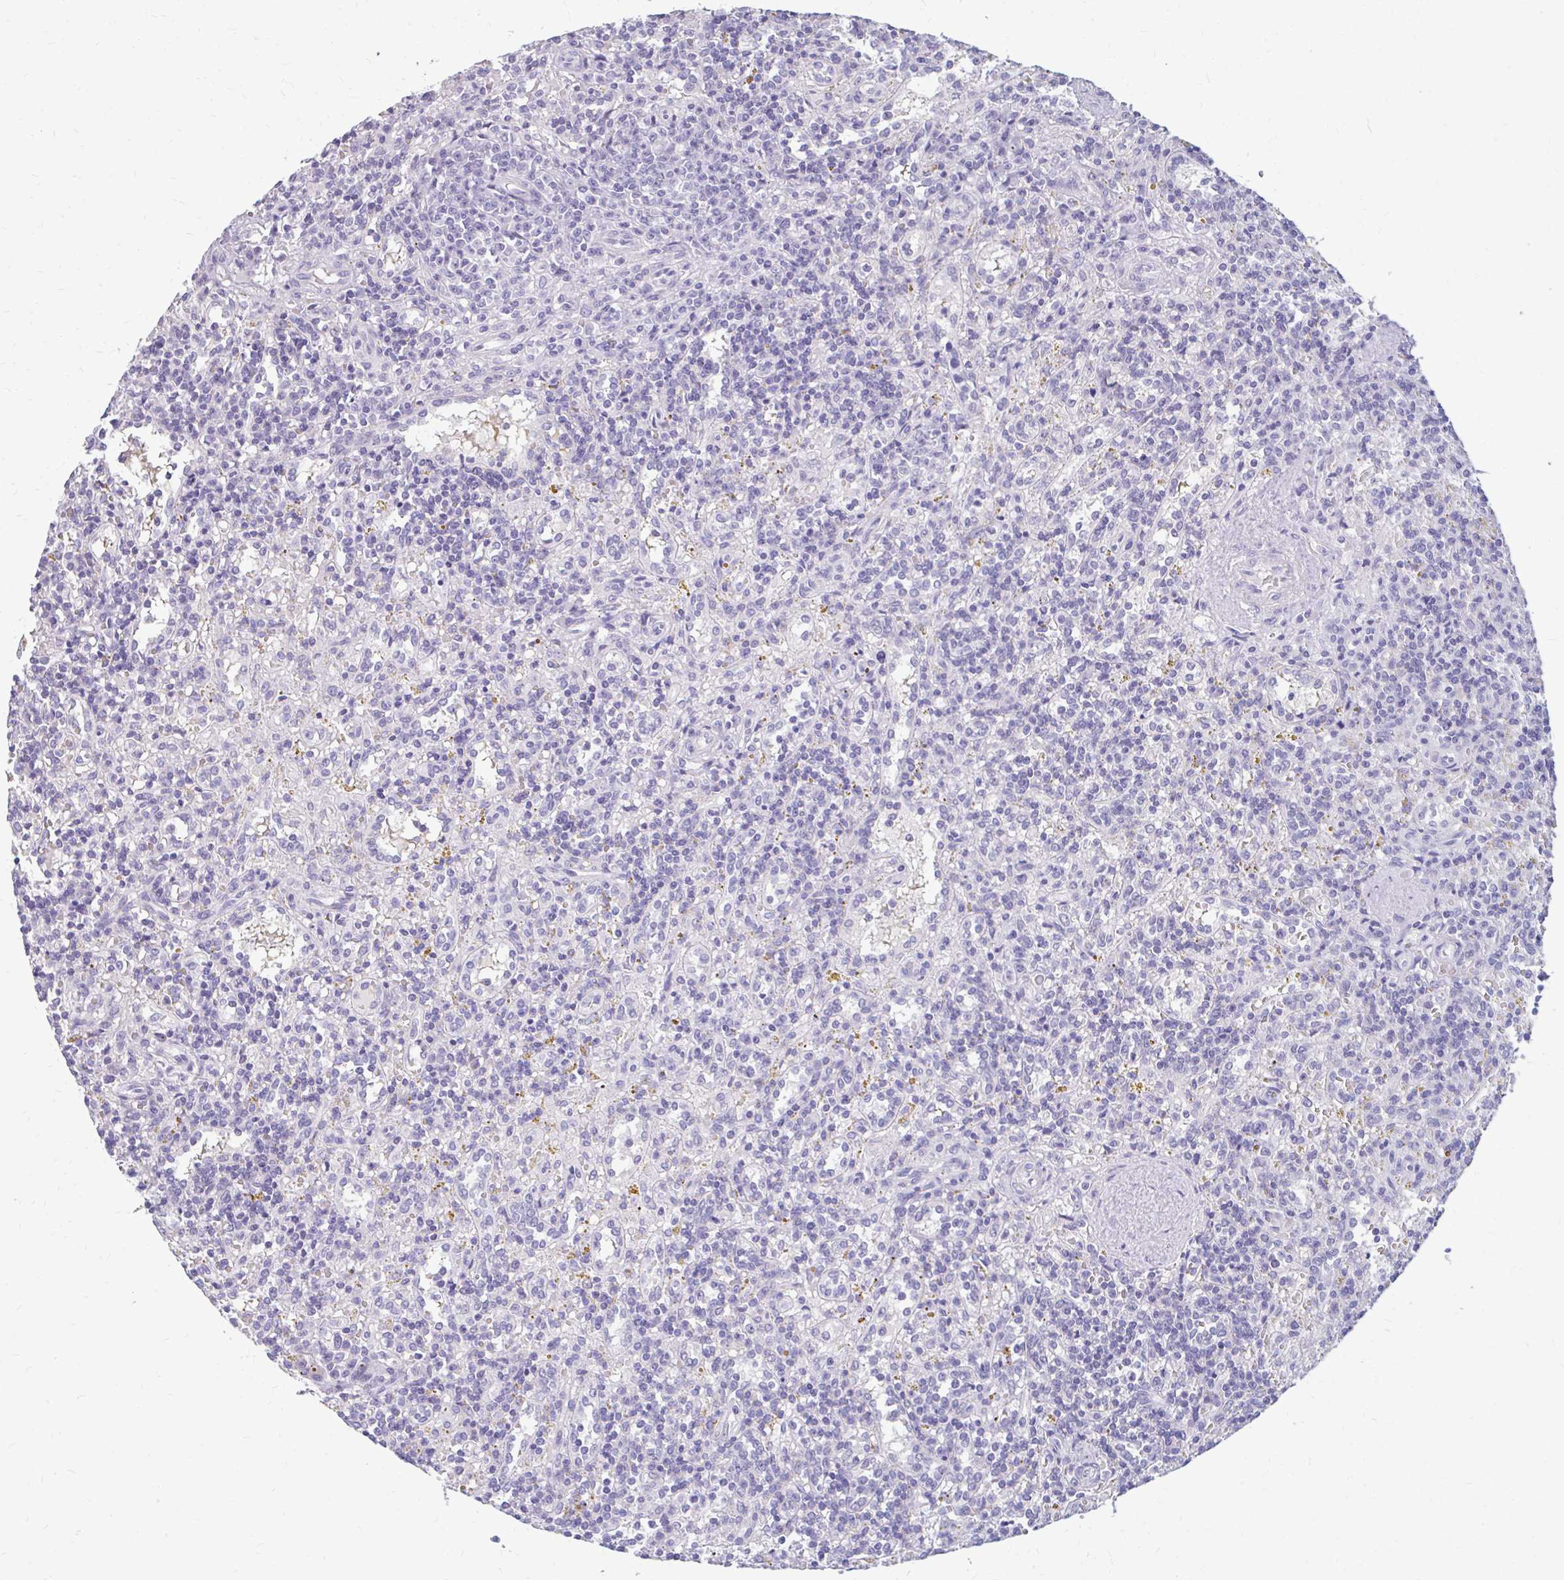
{"staining": {"intensity": "negative", "quantity": "none", "location": "none"}, "tissue": "lymphoma", "cell_type": "Tumor cells", "image_type": "cancer", "snomed": [{"axis": "morphology", "description": "Malignant lymphoma, non-Hodgkin's type, Low grade"}, {"axis": "topography", "description": "Spleen"}], "caption": "A high-resolution photomicrograph shows immunohistochemistry (IHC) staining of malignant lymphoma, non-Hodgkin's type (low-grade), which shows no significant expression in tumor cells.", "gene": "RGS16", "patient": {"sex": "male", "age": 67}}